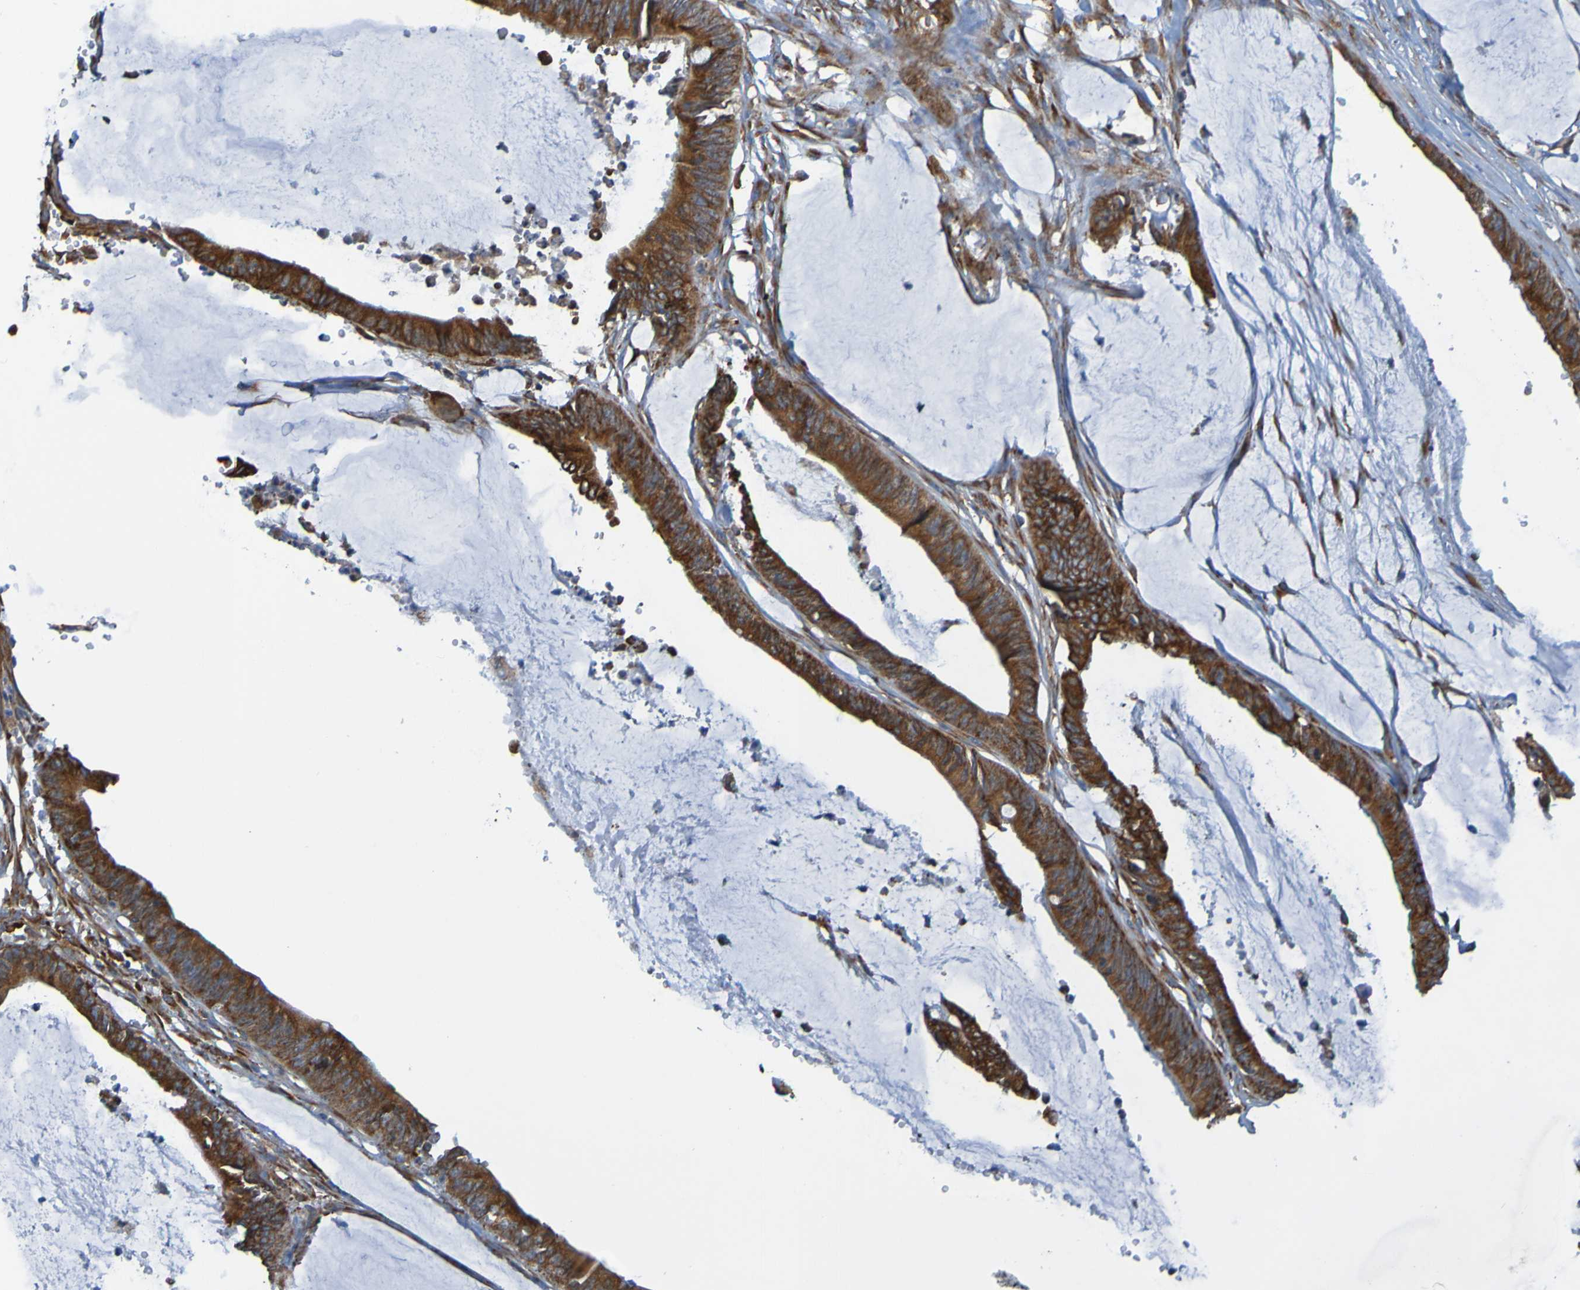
{"staining": {"intensity": "moderate", "quantity": ">75%", "location": "cytoplasmic/membranous"}, "tissue": "colorectal cancer", "cell_type": "Tumor cells", "image_type": "cancer", "snomed": [{"axis": "morphology", "description": "Adenocarcinoma, NOS"}, {"axis": "topography", "description": "Rectum"}], "caption": "This histopathology image reveals immunohistochemistry (IHC) staining of colorectal adenocarcinoma, with medium moderate cytoplasmic/membranous staining in approximately >75% of tumor cells.", "gene": "SSR1", "patient": {"sex": "female", "age": 82}}